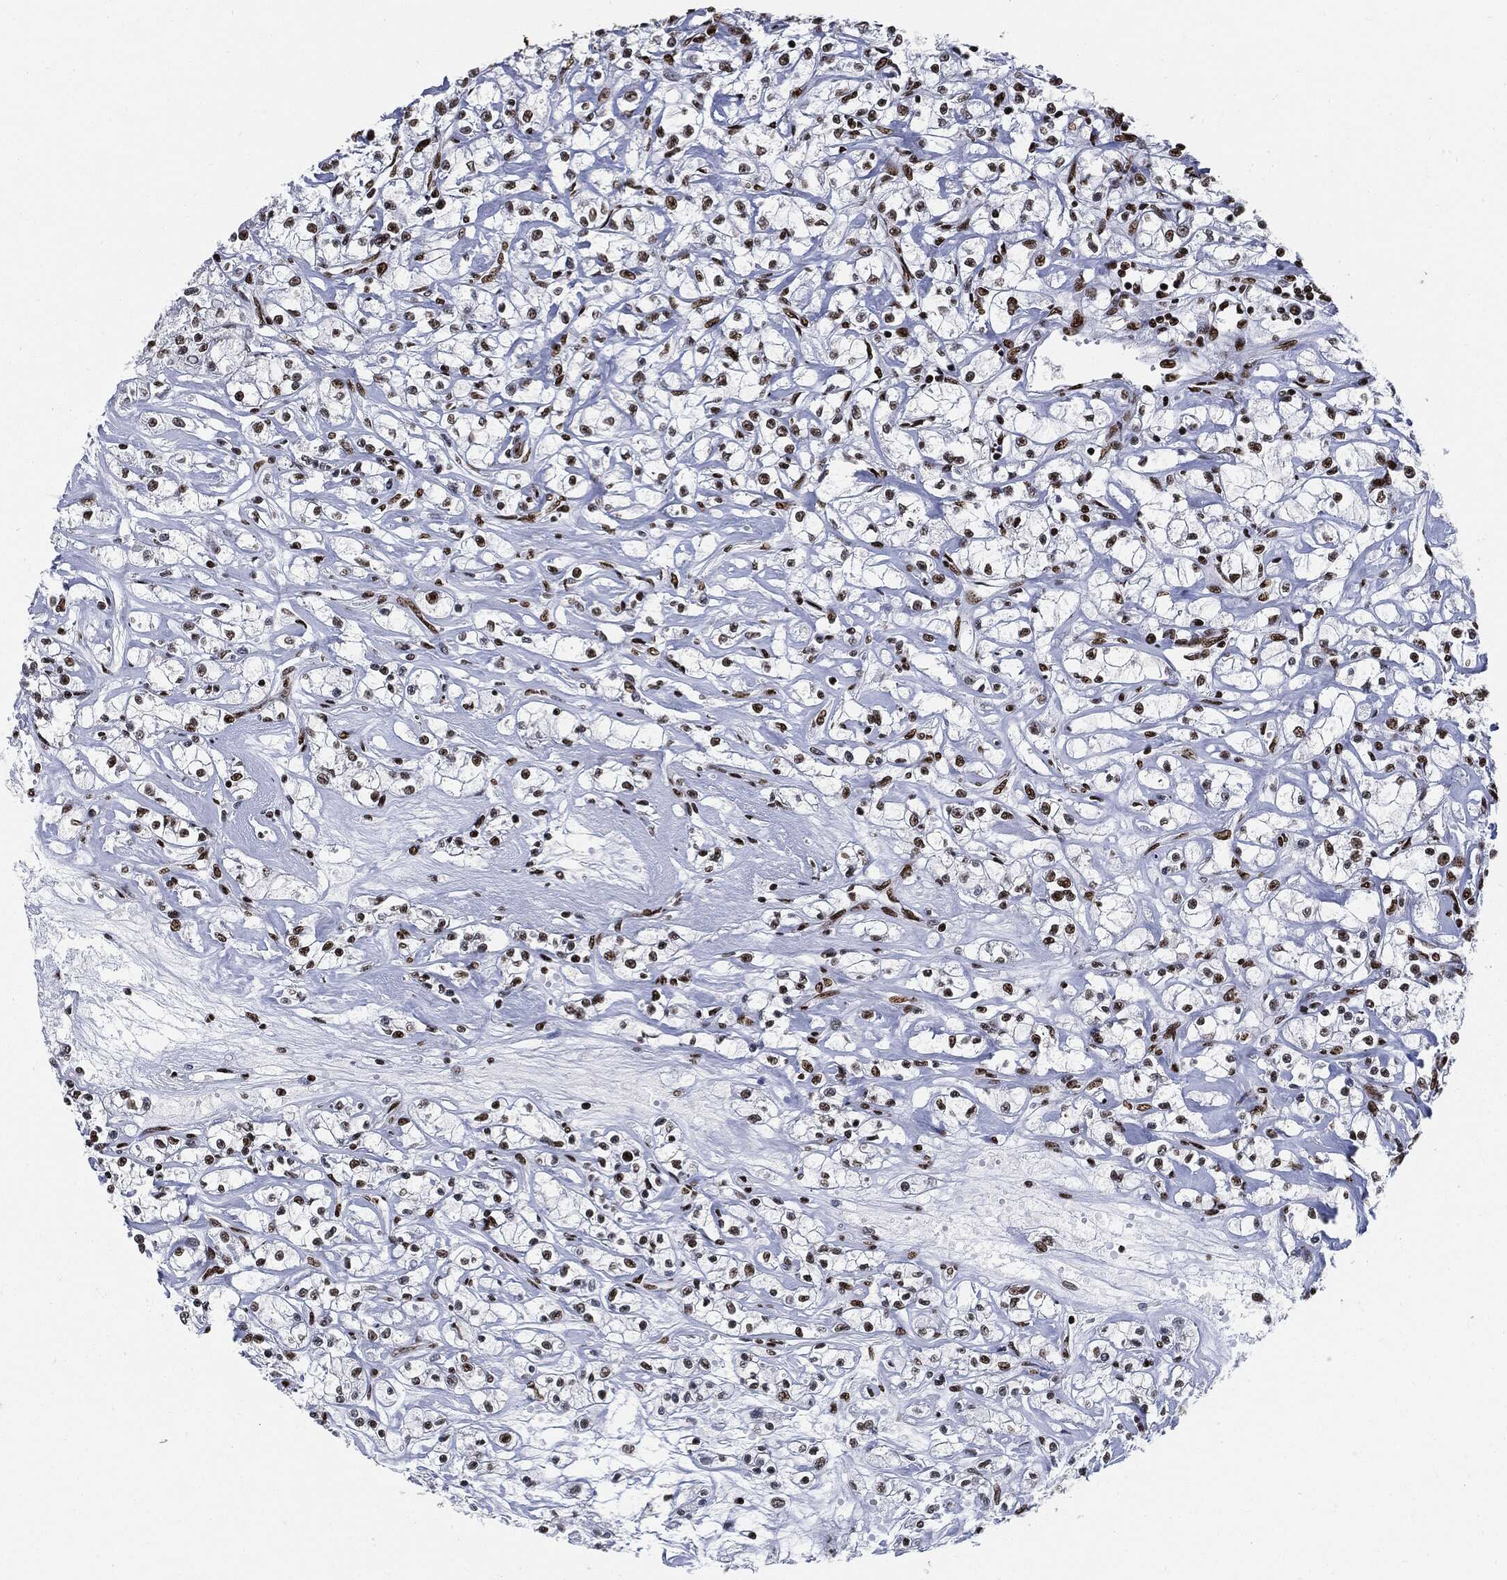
{"staining": {"intensity": "strong", "quantity": ">75%", "location": "nuclear"}, "tissue": "renal cancer", "cell_type": "Tumor cells", "image_type": "cancer", "snomed": [{"axis": "morphology", "description": "Adenocarcinoma, NOS"}, {"axis": "topography", "description": "Kidney"}], "caption": "This micrograph displays immunohistochemistry staining of renal cancer (adenocarcinoma), with high strong nuclear staining in about >75% of tumor cells.", "gene": "RECQL", "patient": {"sex": "female", "age": 59}}